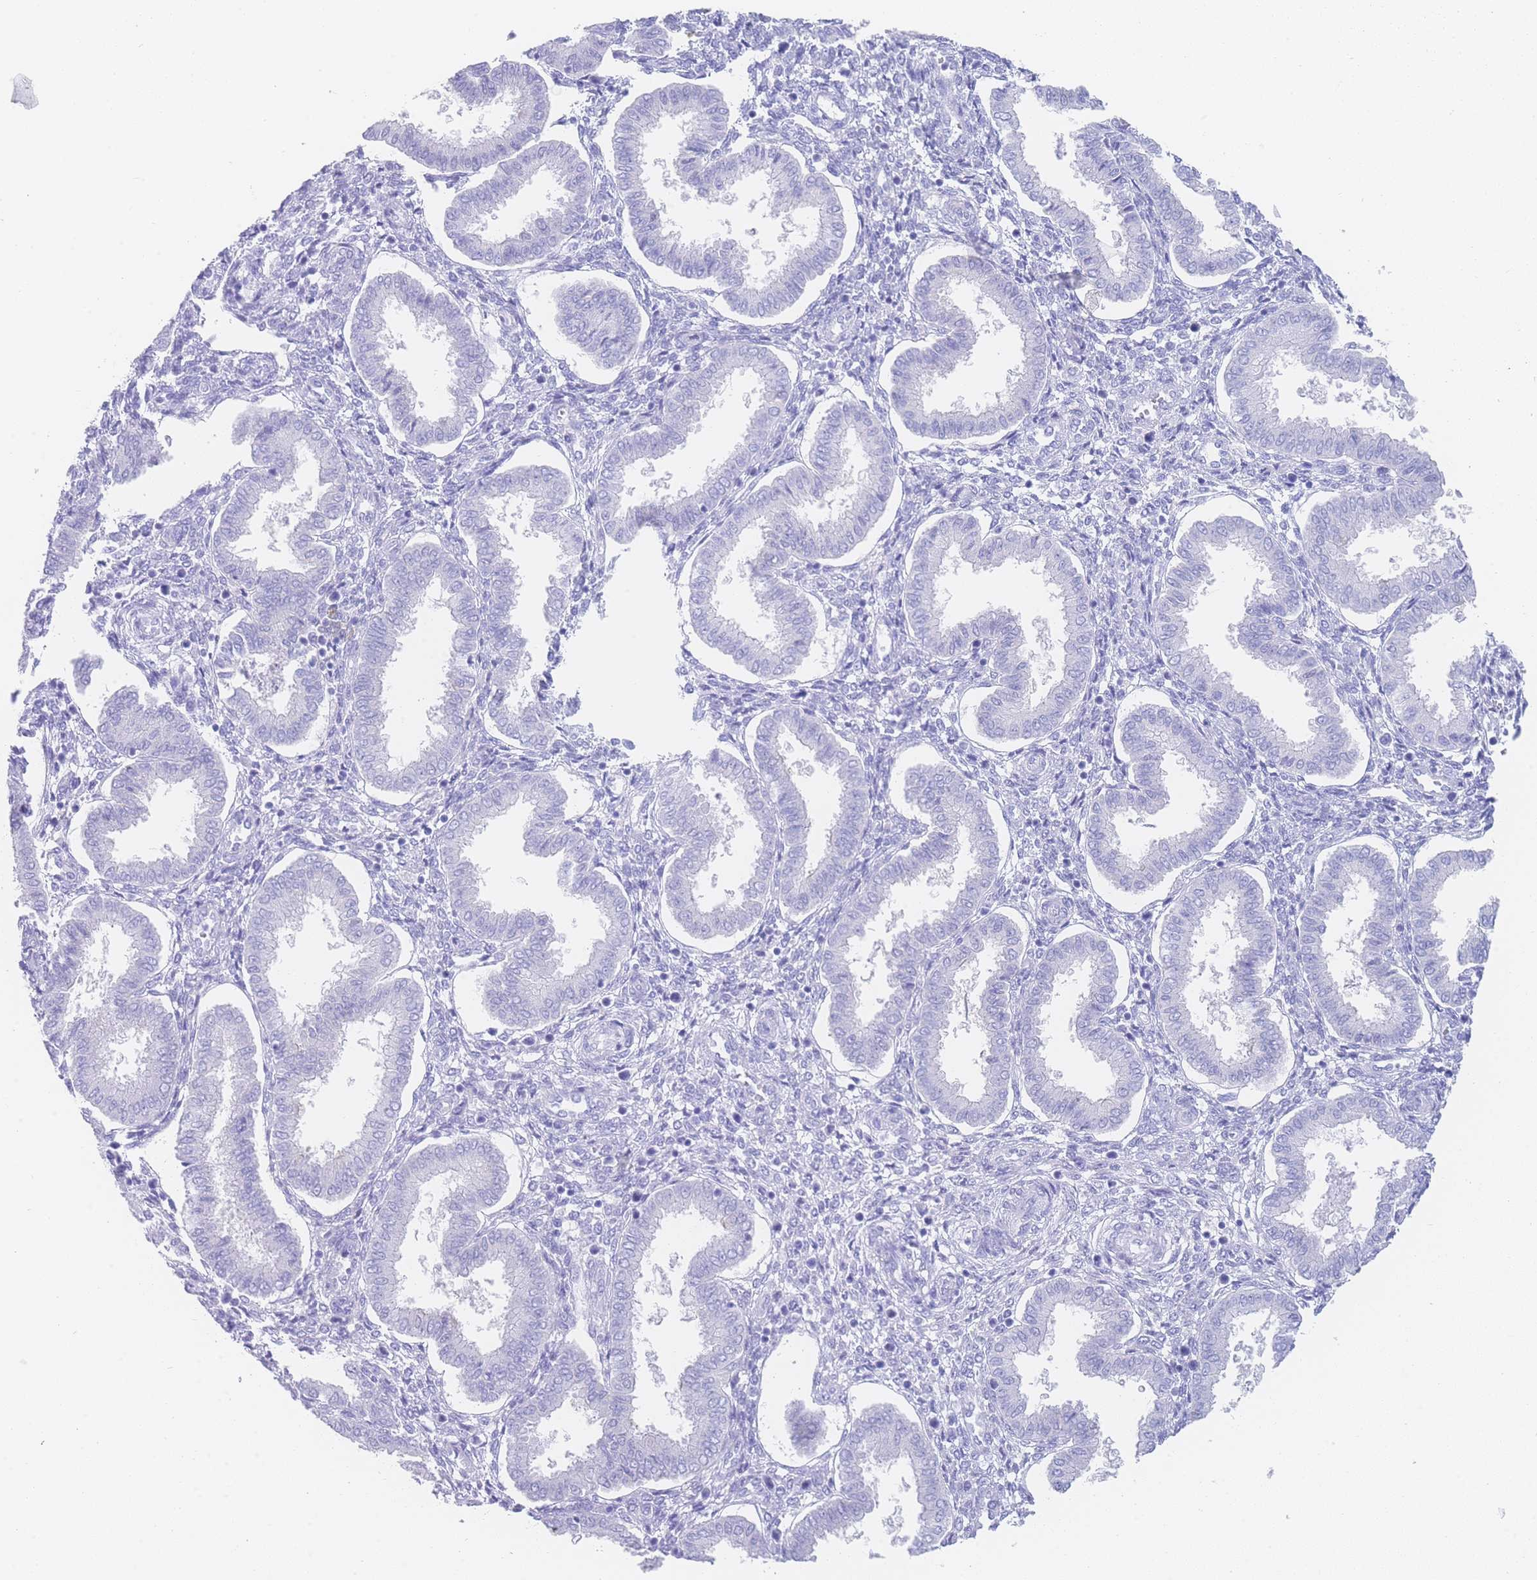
{"staining": {"intensity": "negative", "quantity": "none", "location": "none"}, "tissue": "endometrium", "cell_type": "Cells in endometrial stroma", "image_type": "normal", "snomed": [{"axis": "morphology", "description": "Normal tissue, NOS"}, {"axis": "topography", "description": "Endometrium"}], "caption": "A photomicrograph of endometrium stained for a protein demonstrates no brown staining in cells in endometrial stroma.", "gene": "LZTFL1", "patient": {"sex": "female", "age": 24}}